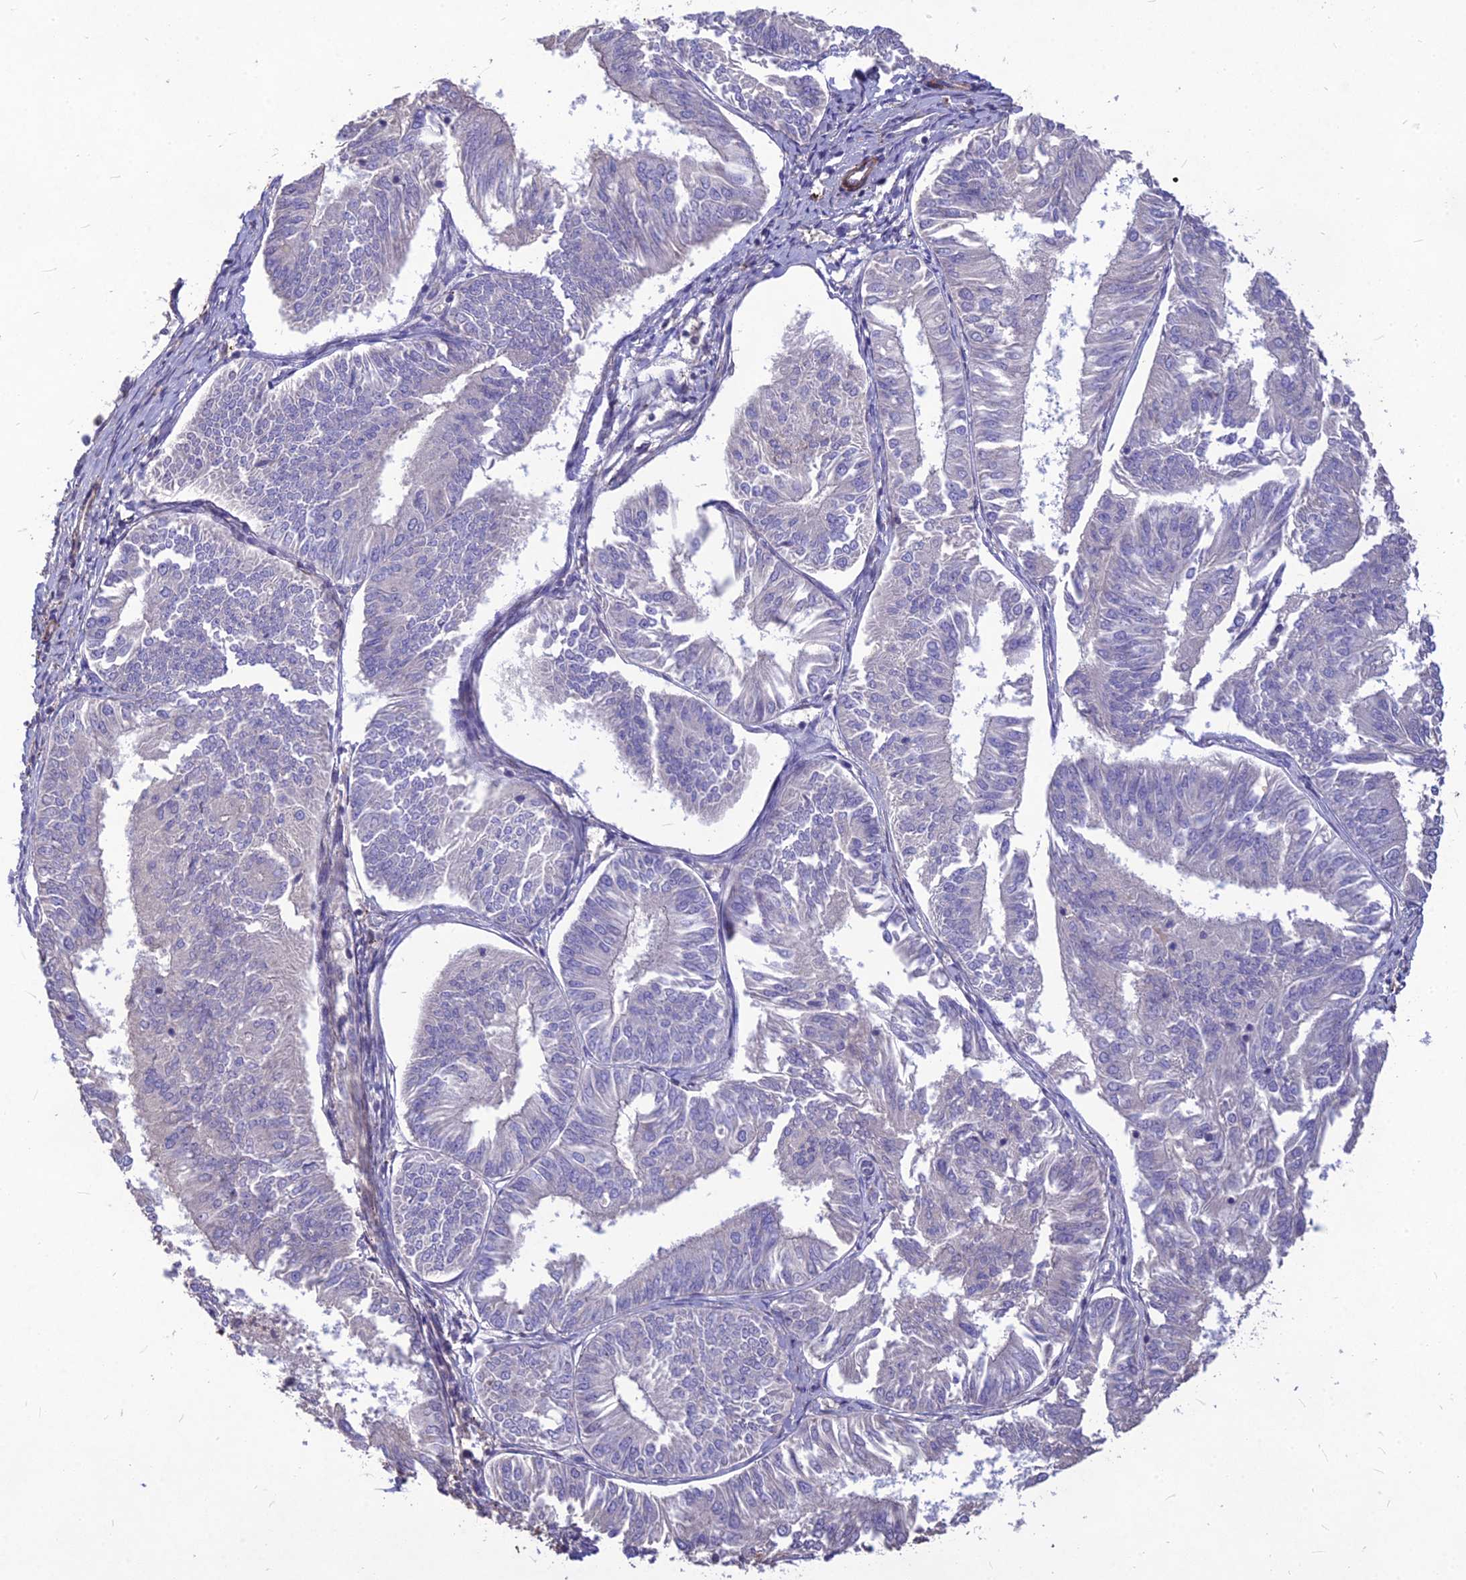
{"staining": {"intensity": "negative", "quantity": "none", "location": "none"}, "tissue": "endometrial cancer", "cell_type": "Tumor cells", "image_type": "cancer", "snomed": [{"axis": "morphology", "description": "Adenocarcinoma, NOS"}, {"axis": "topography", "description": "Endometrium"}], "caption": "A high-resolution histopathology image shows IHC staining of adenocarcinoma (endometrial), which exhibits no significant staining in tumor cells. (Stains: DAB (3,3'-diaminobenzidine) immunohistochemistry (IHC) with hematoxylin counter stain, Microscopy: brightfield microscopy at high magnification).", "gene": "CLUH", "patient": {"sex": "female", "age": 58}}